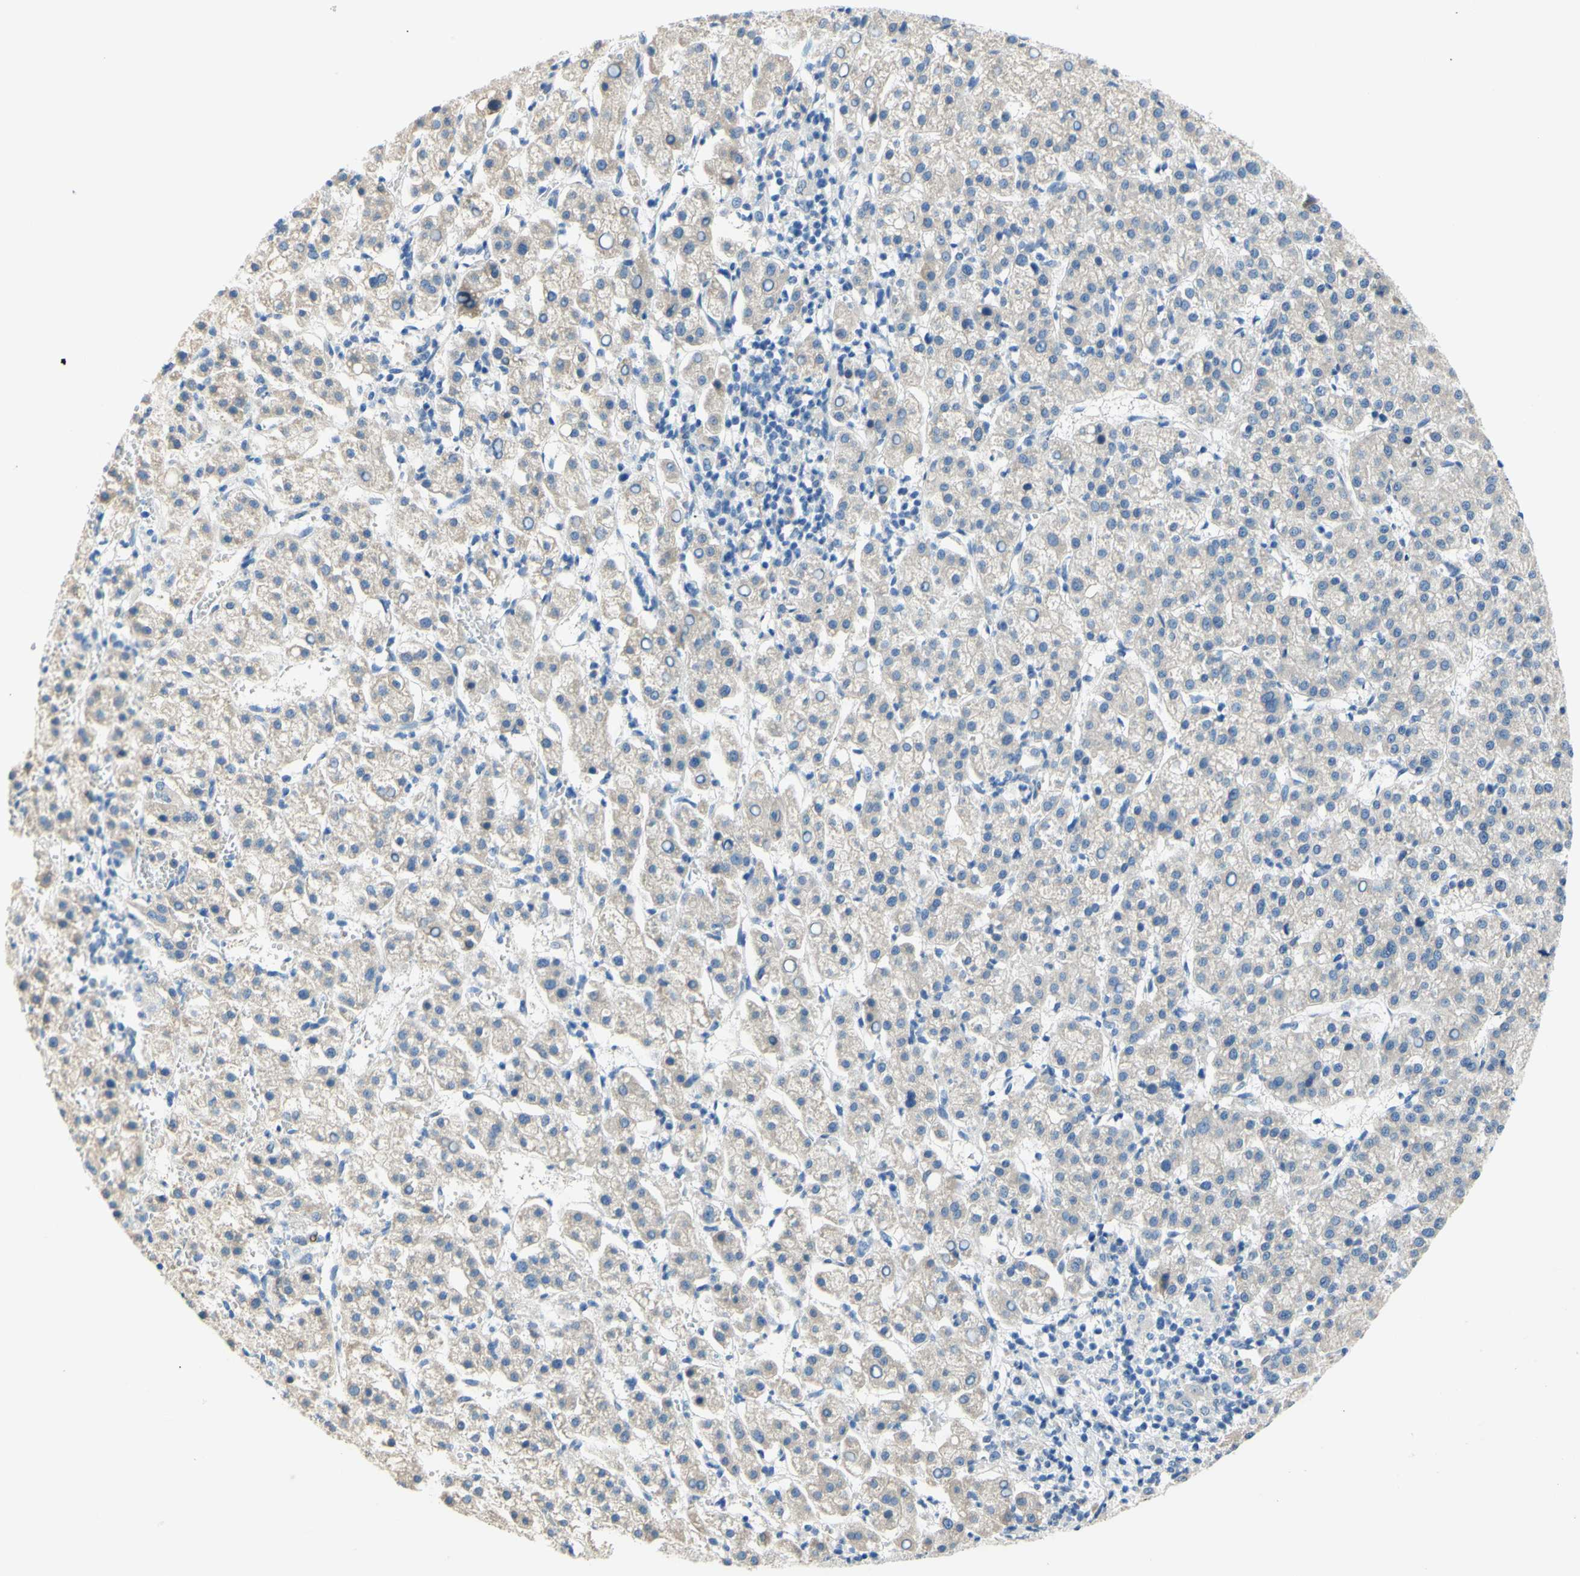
{"staining": {"intensity": "weak", "quantity": ">75%", "location": "cytoplasmic/membranous"}, "tissue": "liver cancer", "cell_type": "Tumor cells", "image_type": "cancer", "snomed": [{"axis": "morphology", "description": "Carcinoma, Hepatocellular, NOS"}, {"axis": "topography", "description": "Liver"}], "caption": "Protein positivity by immunohistochemistry exhibits weak cytoplasmic/membranous expression in about >75% of tumor cells in hepatocellular carcinoma (liver).", "gene": "F3", "patient": {"sex": "female", "age": 58}}